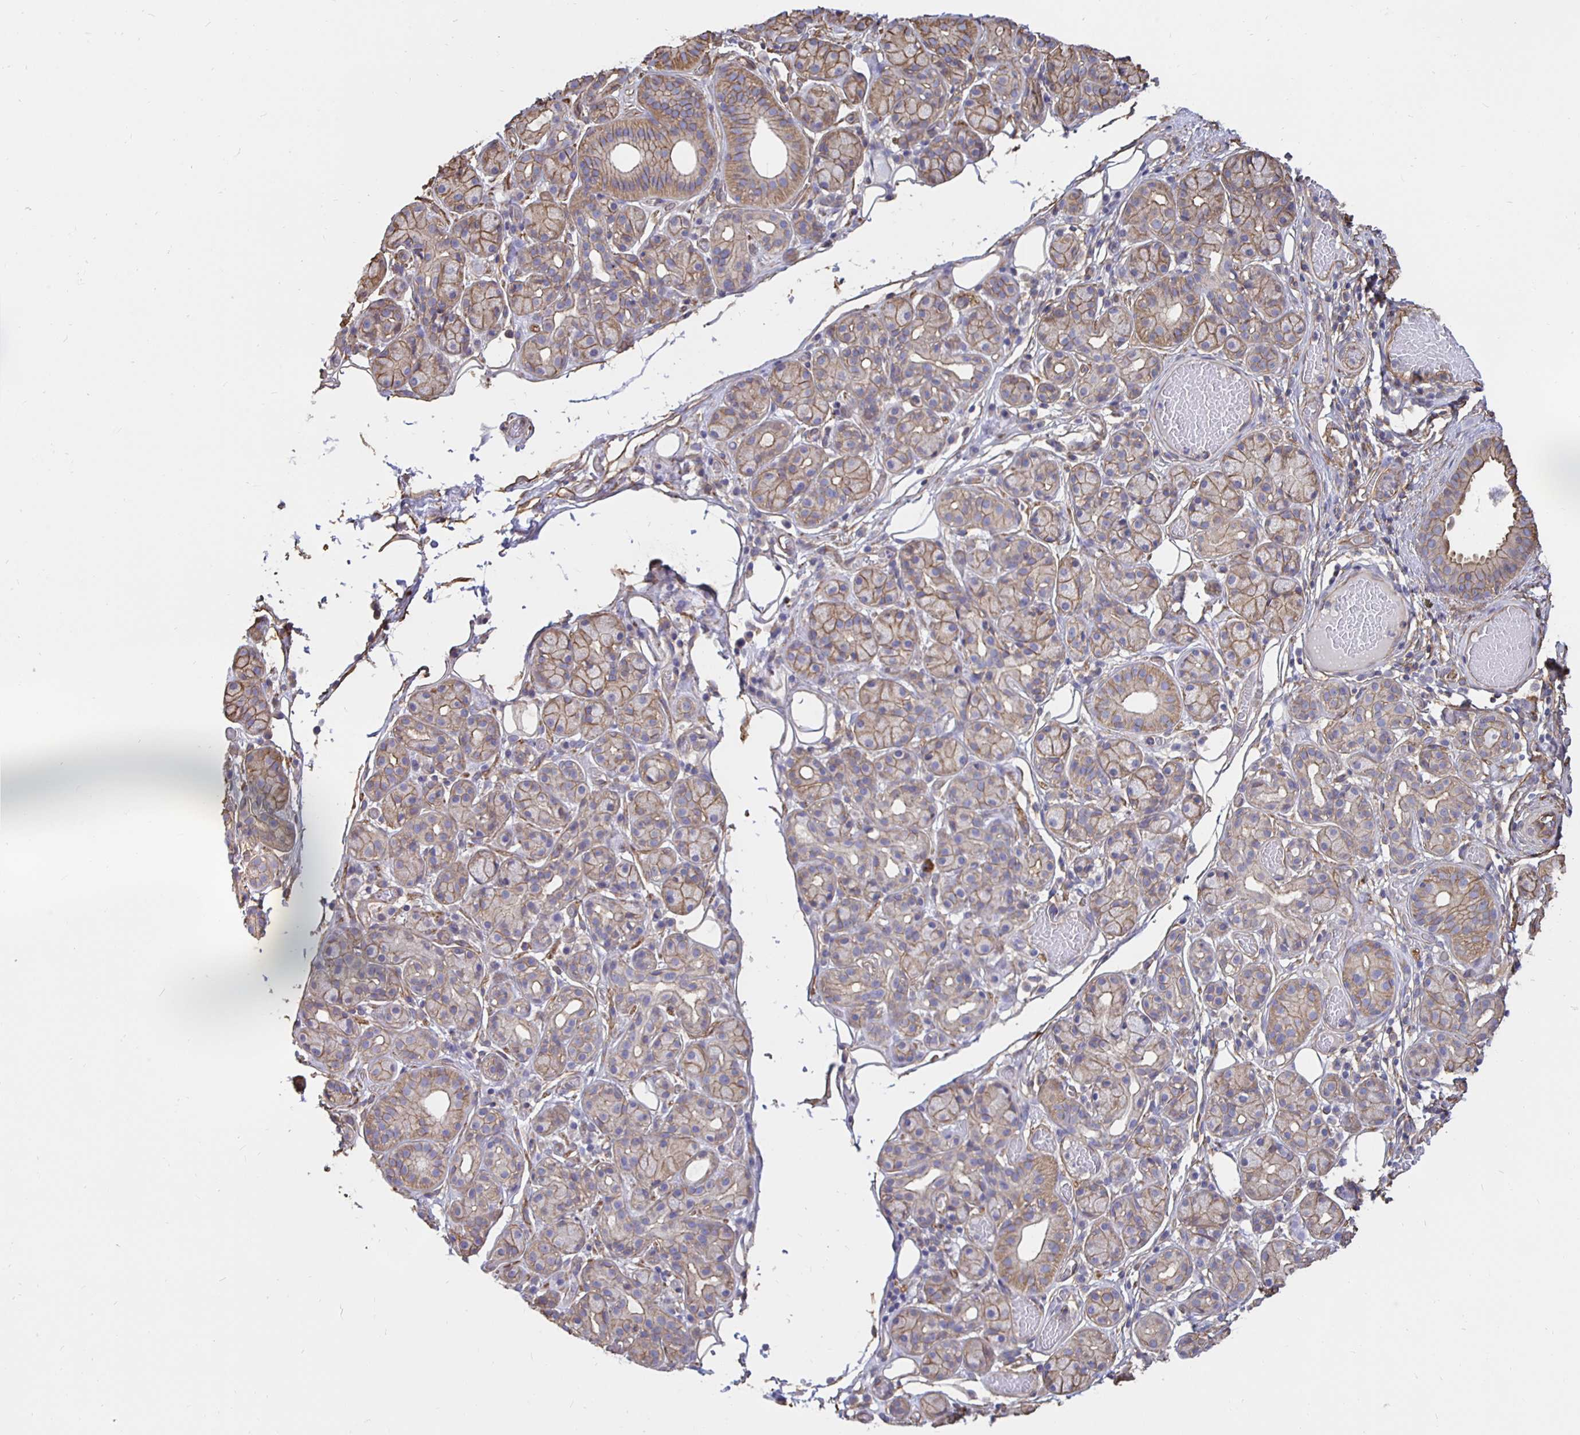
{"staining": {"intensity": "moderate", "quantity": ">75%", "location": "cytoplasmic/membranous"}, "tissue": "salivary gland", "cell_type": "Glandular cells", "image_type": "normal", "snomed": [{"axis": "morphology", "description": "Normal tissue, NOS"}, {"axis": "topography", "description": "Salivary gland"}, {"axis": "topography", "description": "Peripheral nerve tissue"}], "caption": "Immunohistochemistry (IHC) image of unremarkable salivary gland stained for a protein (brown), which exhibits medium levels of moderate cytoplasmic/membranous expression in about >75% of glandular cells.", "gene": "ARHGEF39", "patient": {"sex": "male", "age": 71}}